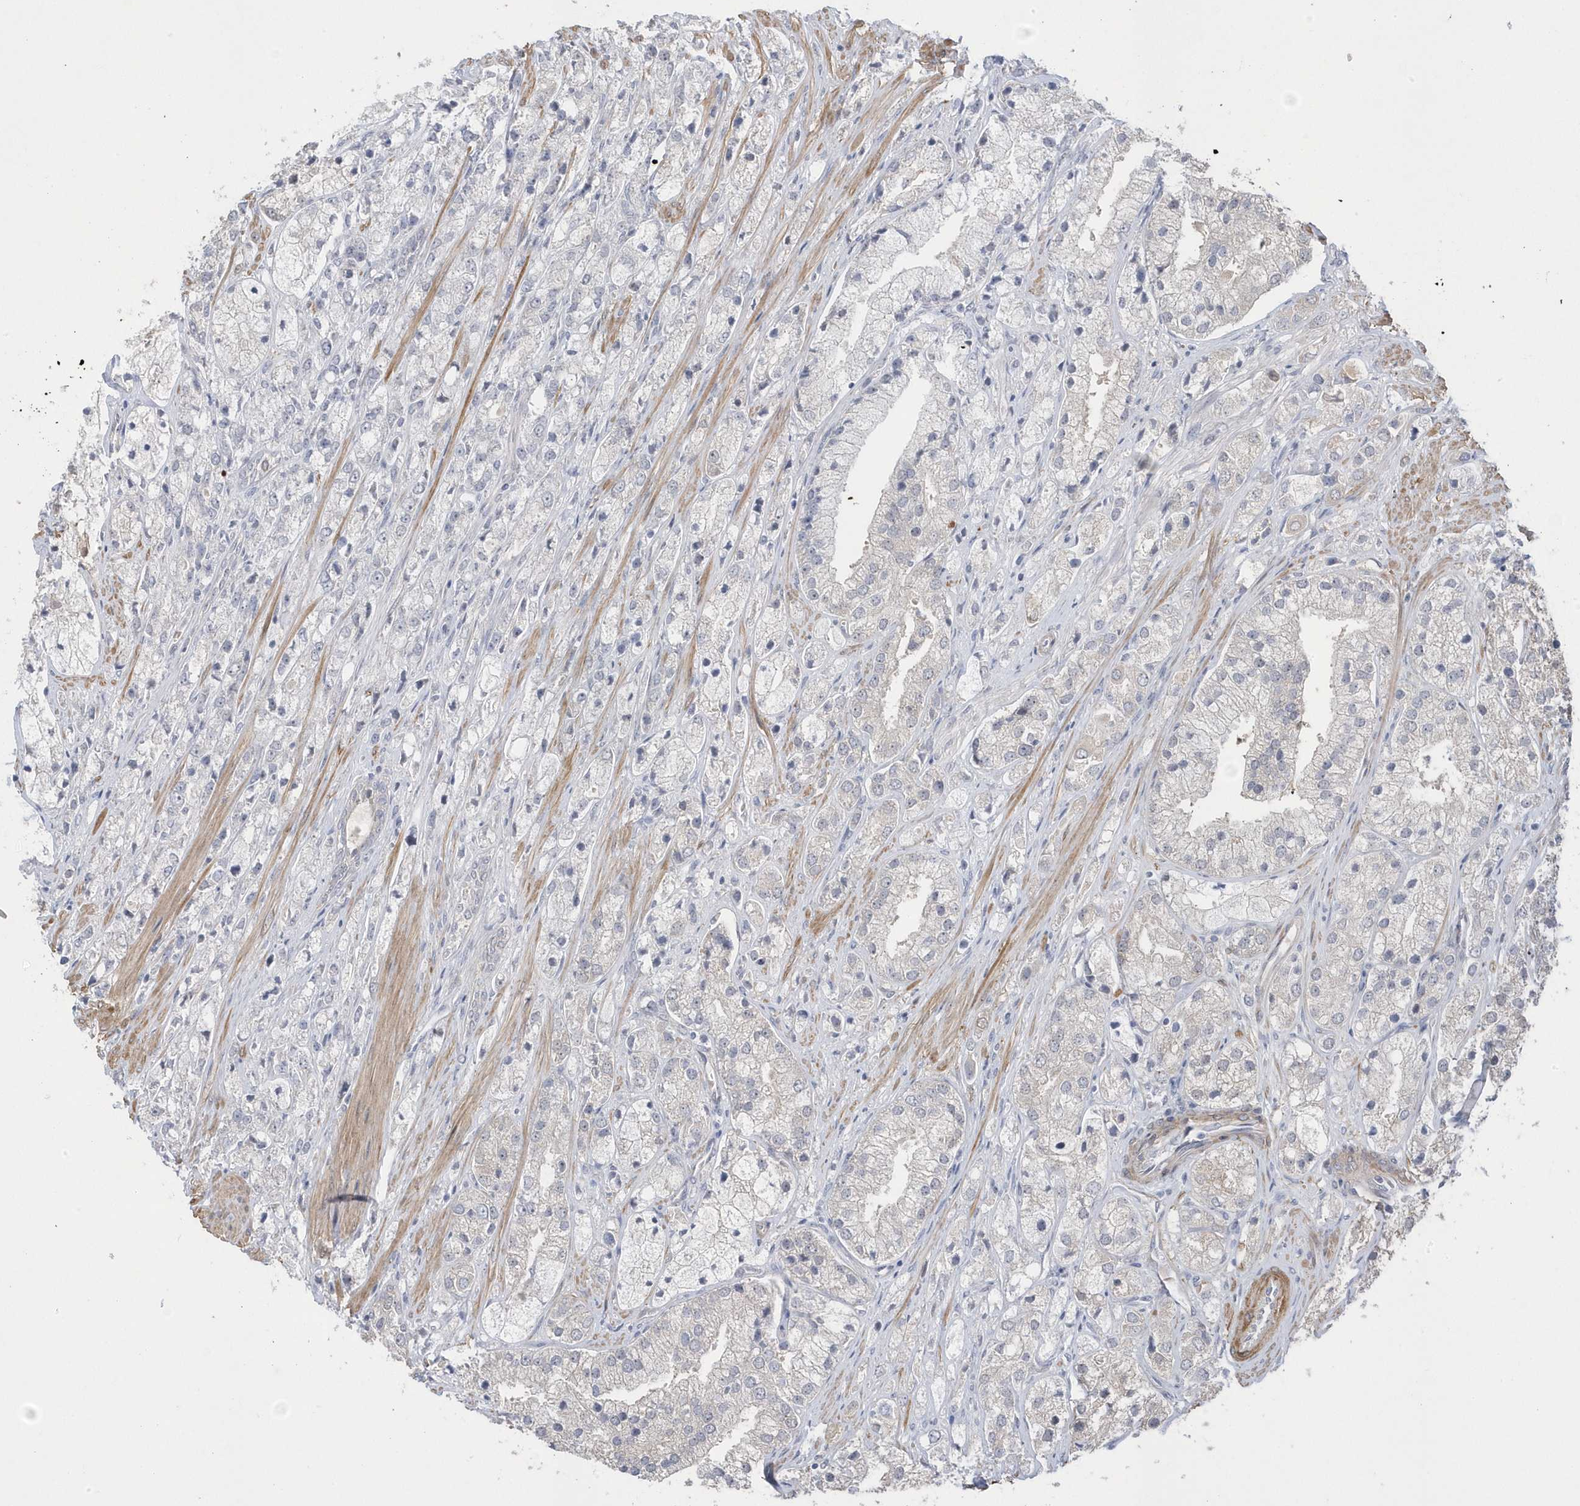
{"staining": {"intensity": "negative", "quantity": "none", "location": "none"}, "tissue": "prostate cancer", "cell_type": "Tumor cells", "image_type": "cancer", "snomed": [{"axis": "morphology", "description": "Adenocarcinoma, High grade"}, {"axis": "topography", "description": "Prostate"}], "caption": "This image is of prostate cancer (high-grade adenocarcinoma) stained with immunohistochemistry to label a protein in brown with the nuclei are counter-stained blue. There is no staining in tumor cells. The staining was performed using DAB (3,3'-diaminobenzidine) to visualize the protein expression in brown, while the nuclei were stained in blue with hematoxylin (Magnification: 20x).", "gene": "GTPBP6", "patient": {"sex": "male", "age": 50}}